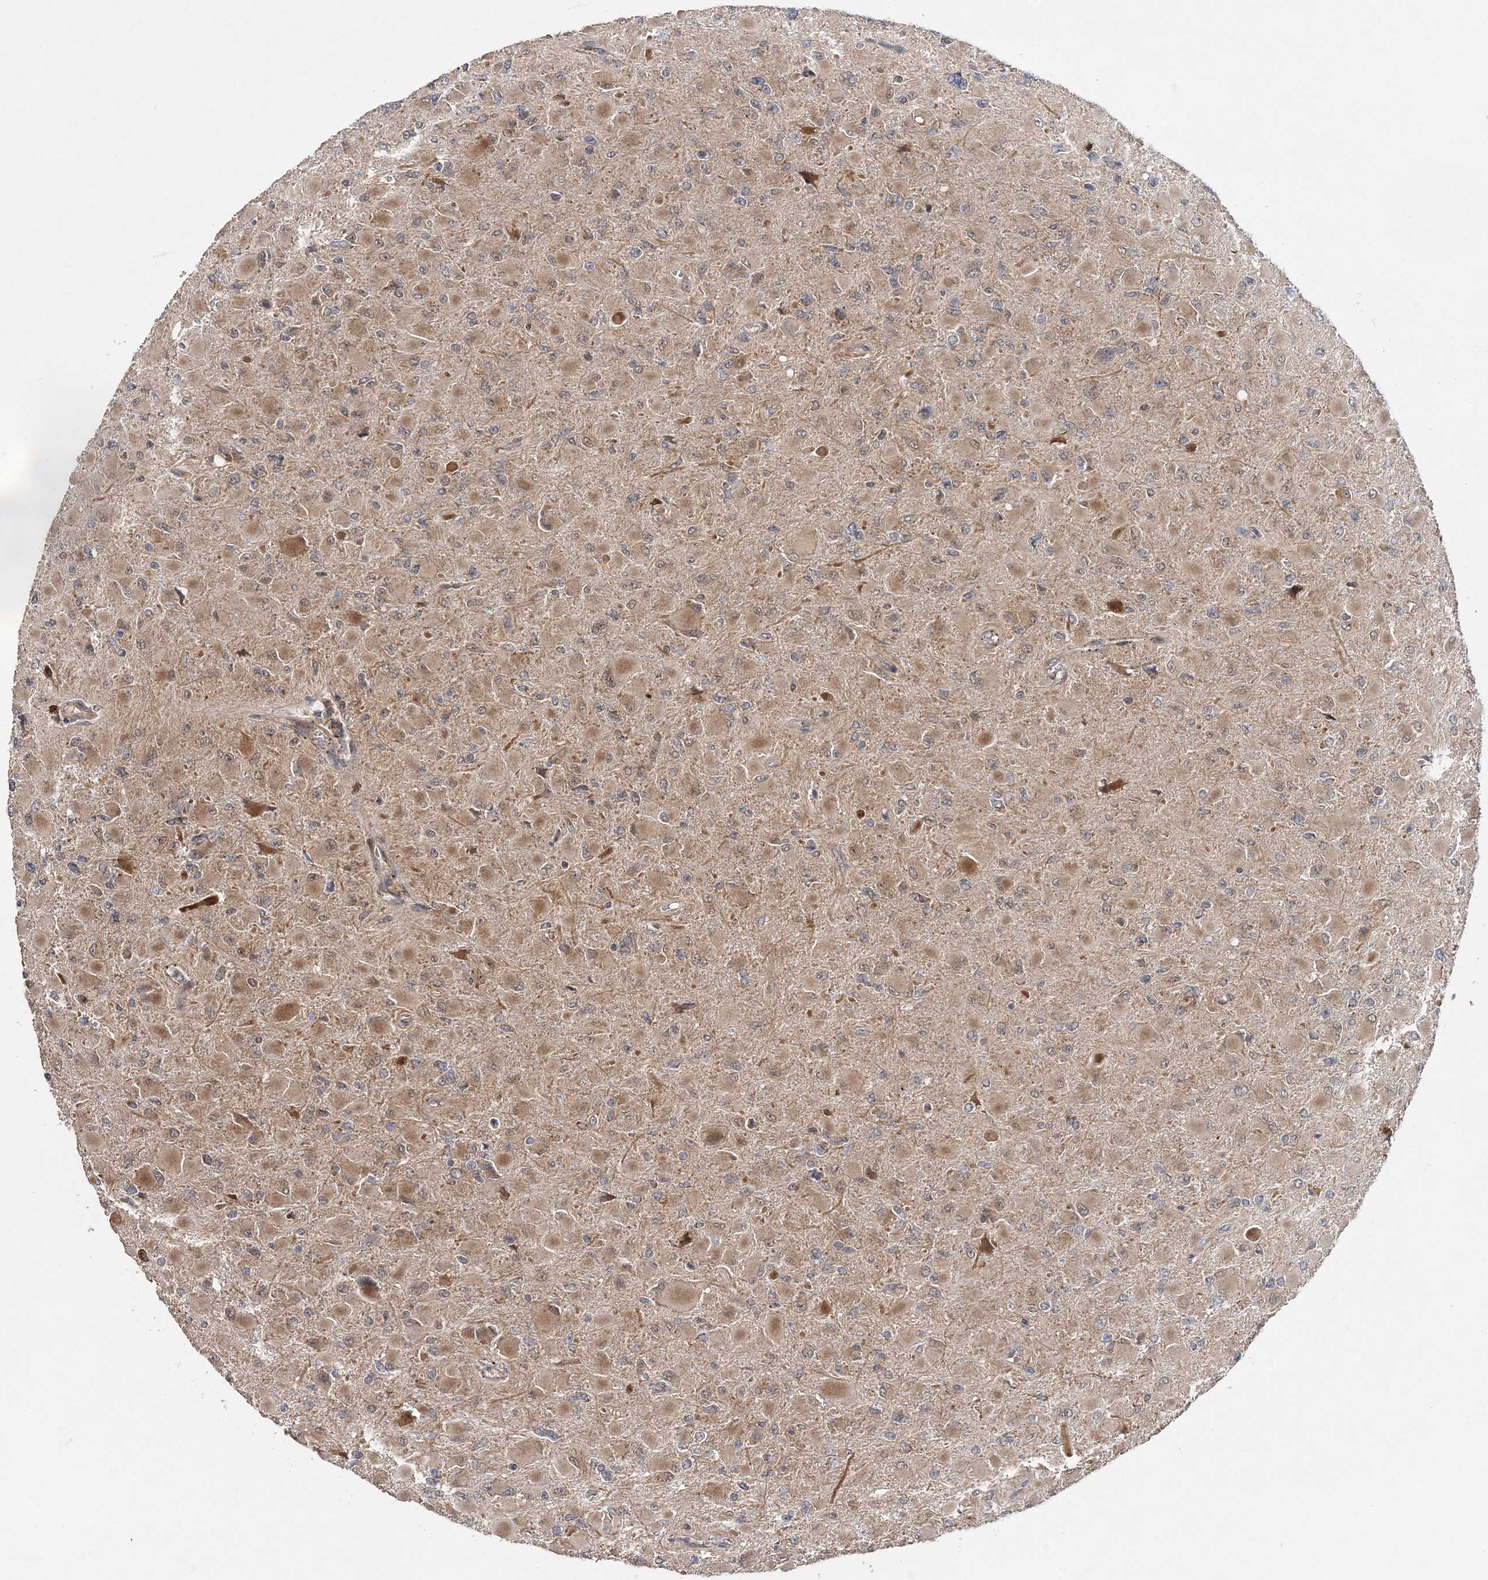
{"staining": {"intensity": "negative", "quantity": "none", "location": "none"}, "tissue": "glioma", "cell_type": "Tumor cells", "image_type": "cancer", "snomed": [{"axis": "morphology", "description": "Glioma, malignant, High grade"}, {"axis": "topography", "description": "Cerebral cortex"}], "caption": "Glioma stained for a protein using immunohistochemistry displays no staining tumor cells.", "gene": "KIF4A", "patient": {"sex": "female", "age": 36}}